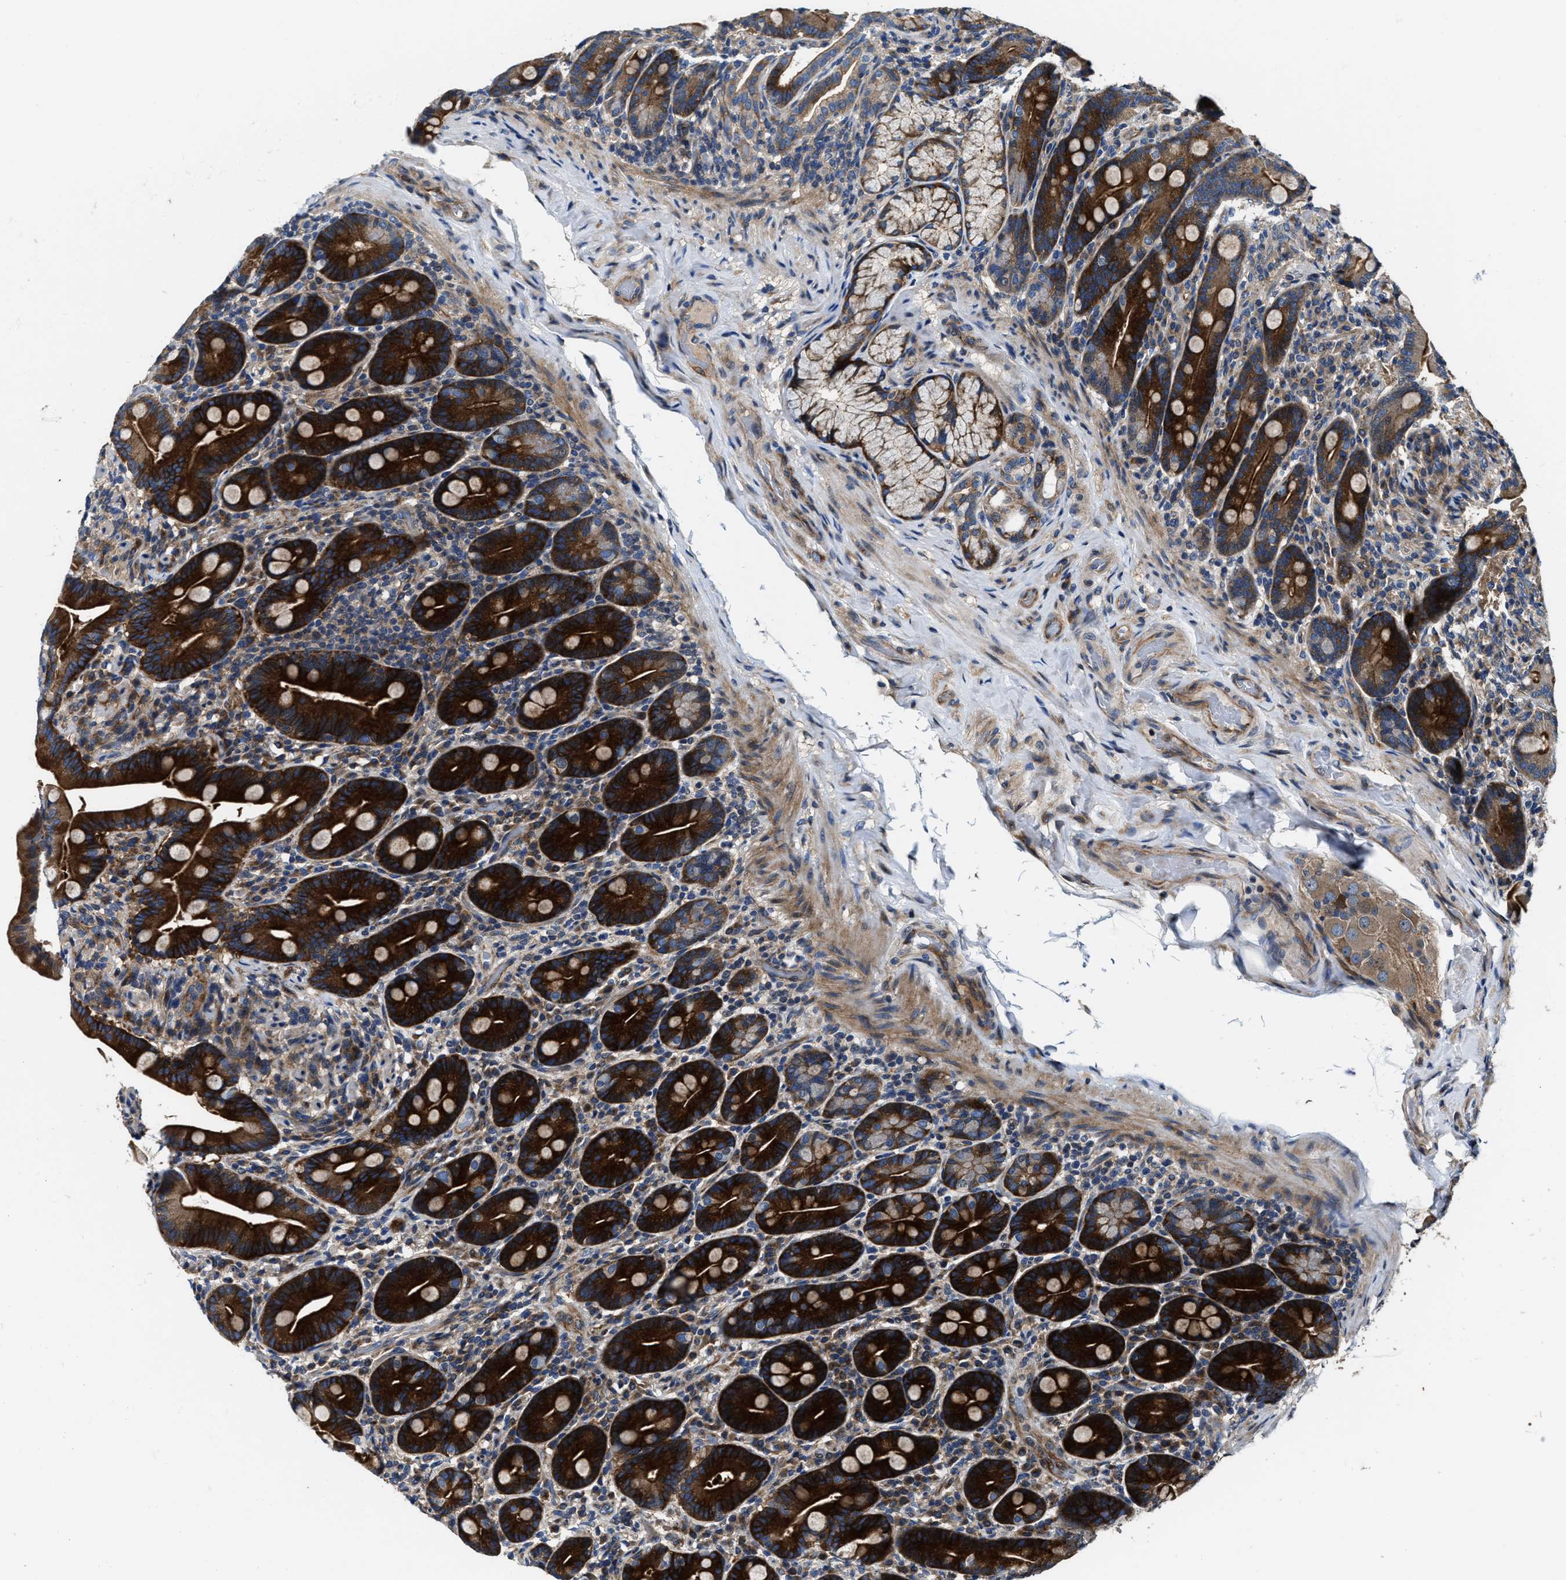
{"staining": {"intensity": "strong", "quantity": ">75%", "location": "cytoplasmic/membranous"}, "tissue": "duodenum", "cell_type": "Glandular cells", "image_type": "normal", "snomed": [{"axis": "morphology", "description": "Normal tissue, NOS"}, {"axis": "topography", "description": "Duodenum"}], "caption": "Brown immunohistochemical staining in unremarkable human duodenum displays strong cytoplasmic/membranous positivity in about >75% of glandular cells.", "gene": "PTAR1", "patient": {"sex": "male", "age": 54}}